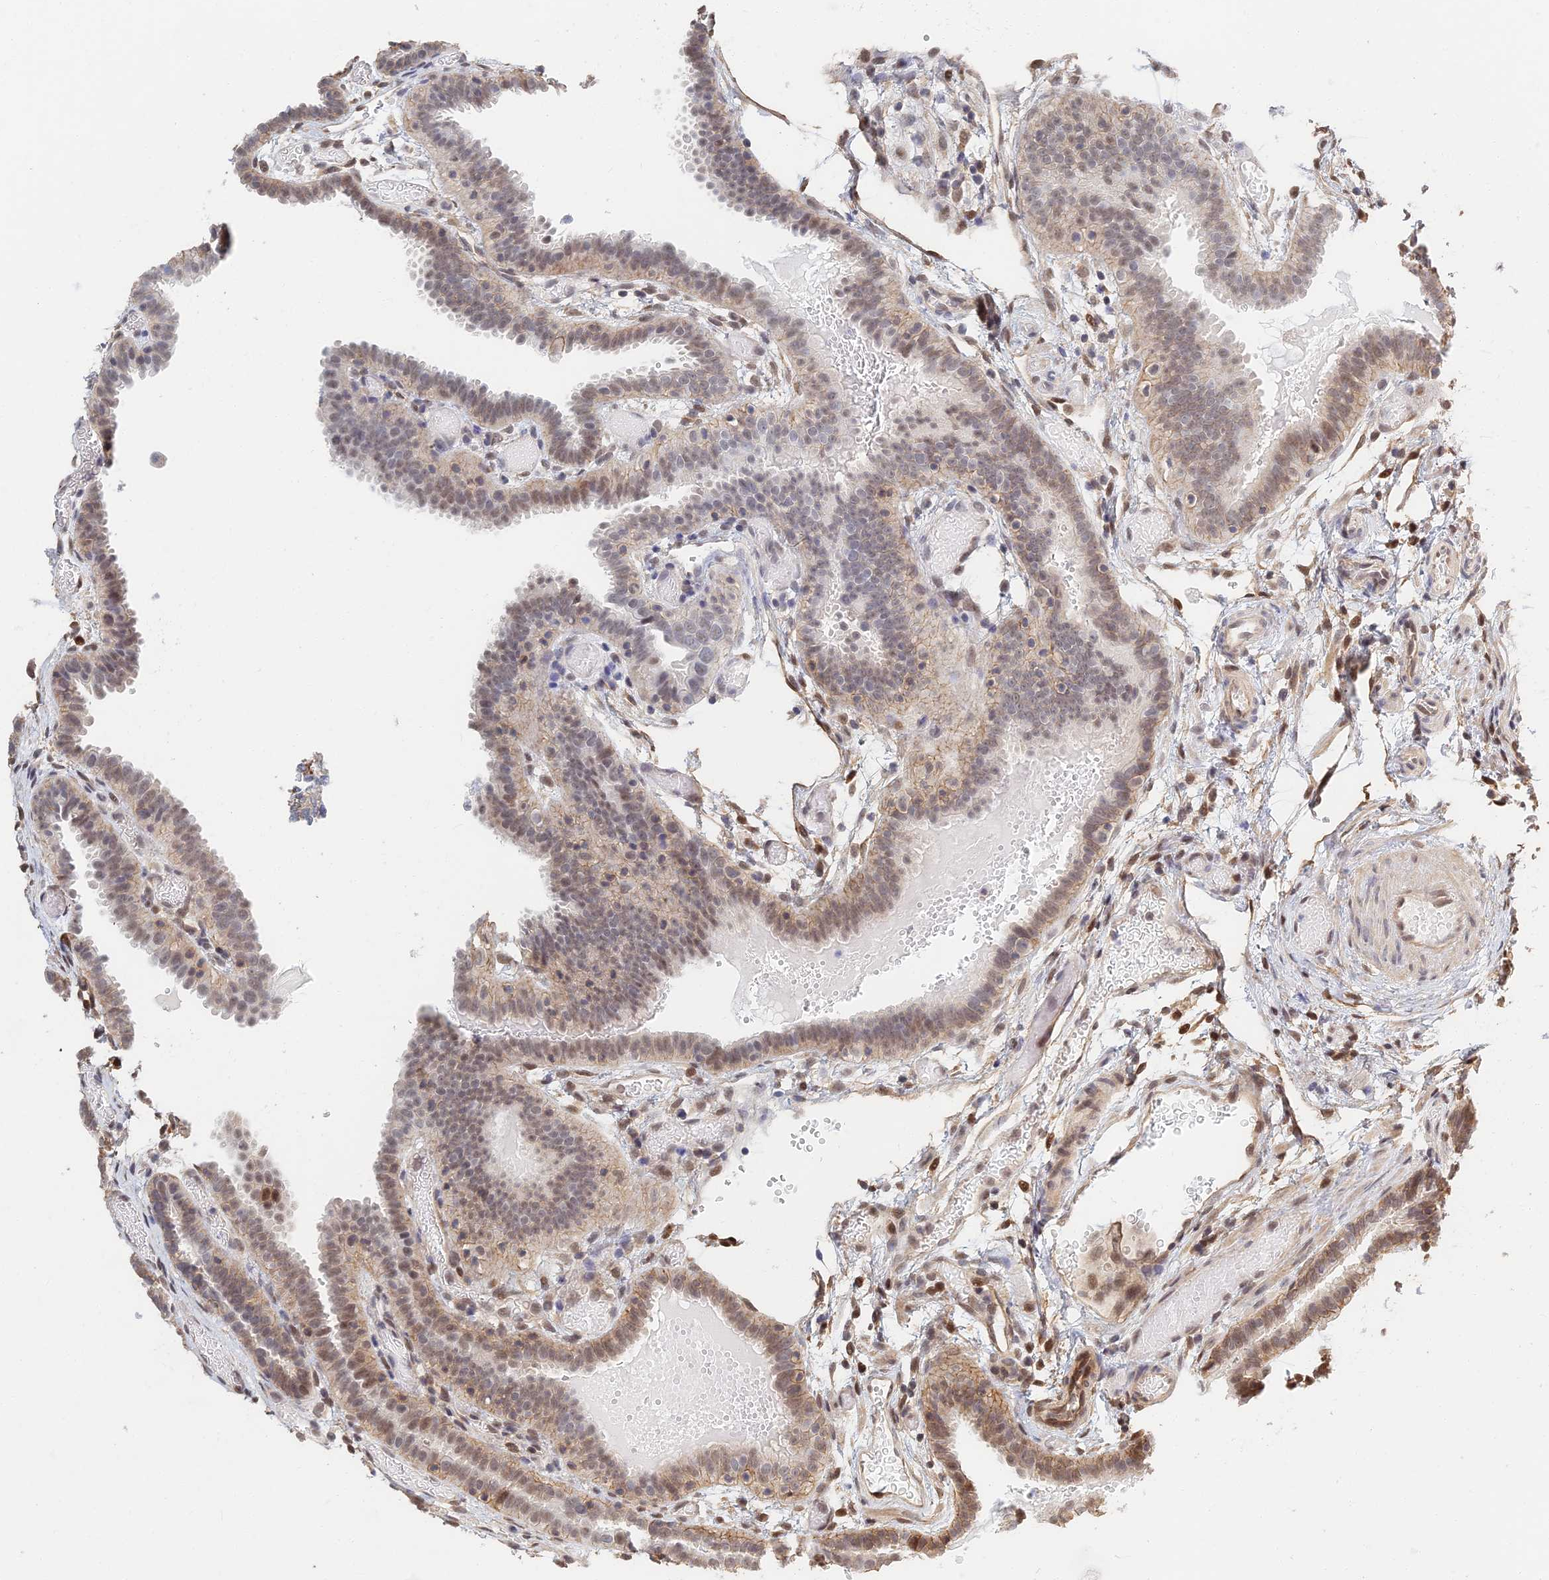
{"staining": {"intensity": "weak", "quantity": "25%-75%", "location": "cytoplasmic/membranous,nuclear"}, "tissue": "fallopian tube", "cell_type": "Glandular cells", "image_type": "normal", "snomed": [{"axis": "morphology", "description": "Normal tissue, NOS"}, {"axis": "topography", "description": "Fallopian tube"}], "caption": "An image showing weak cytoplasmic/membranous,nuclear positivity in about 25%-75% of glandular cells in unremarkable fallopian tube, as visualized by brown immunohistochemical staining.", "gene": "LRRN3", "patient": {"sex": "female", "age": 37}}